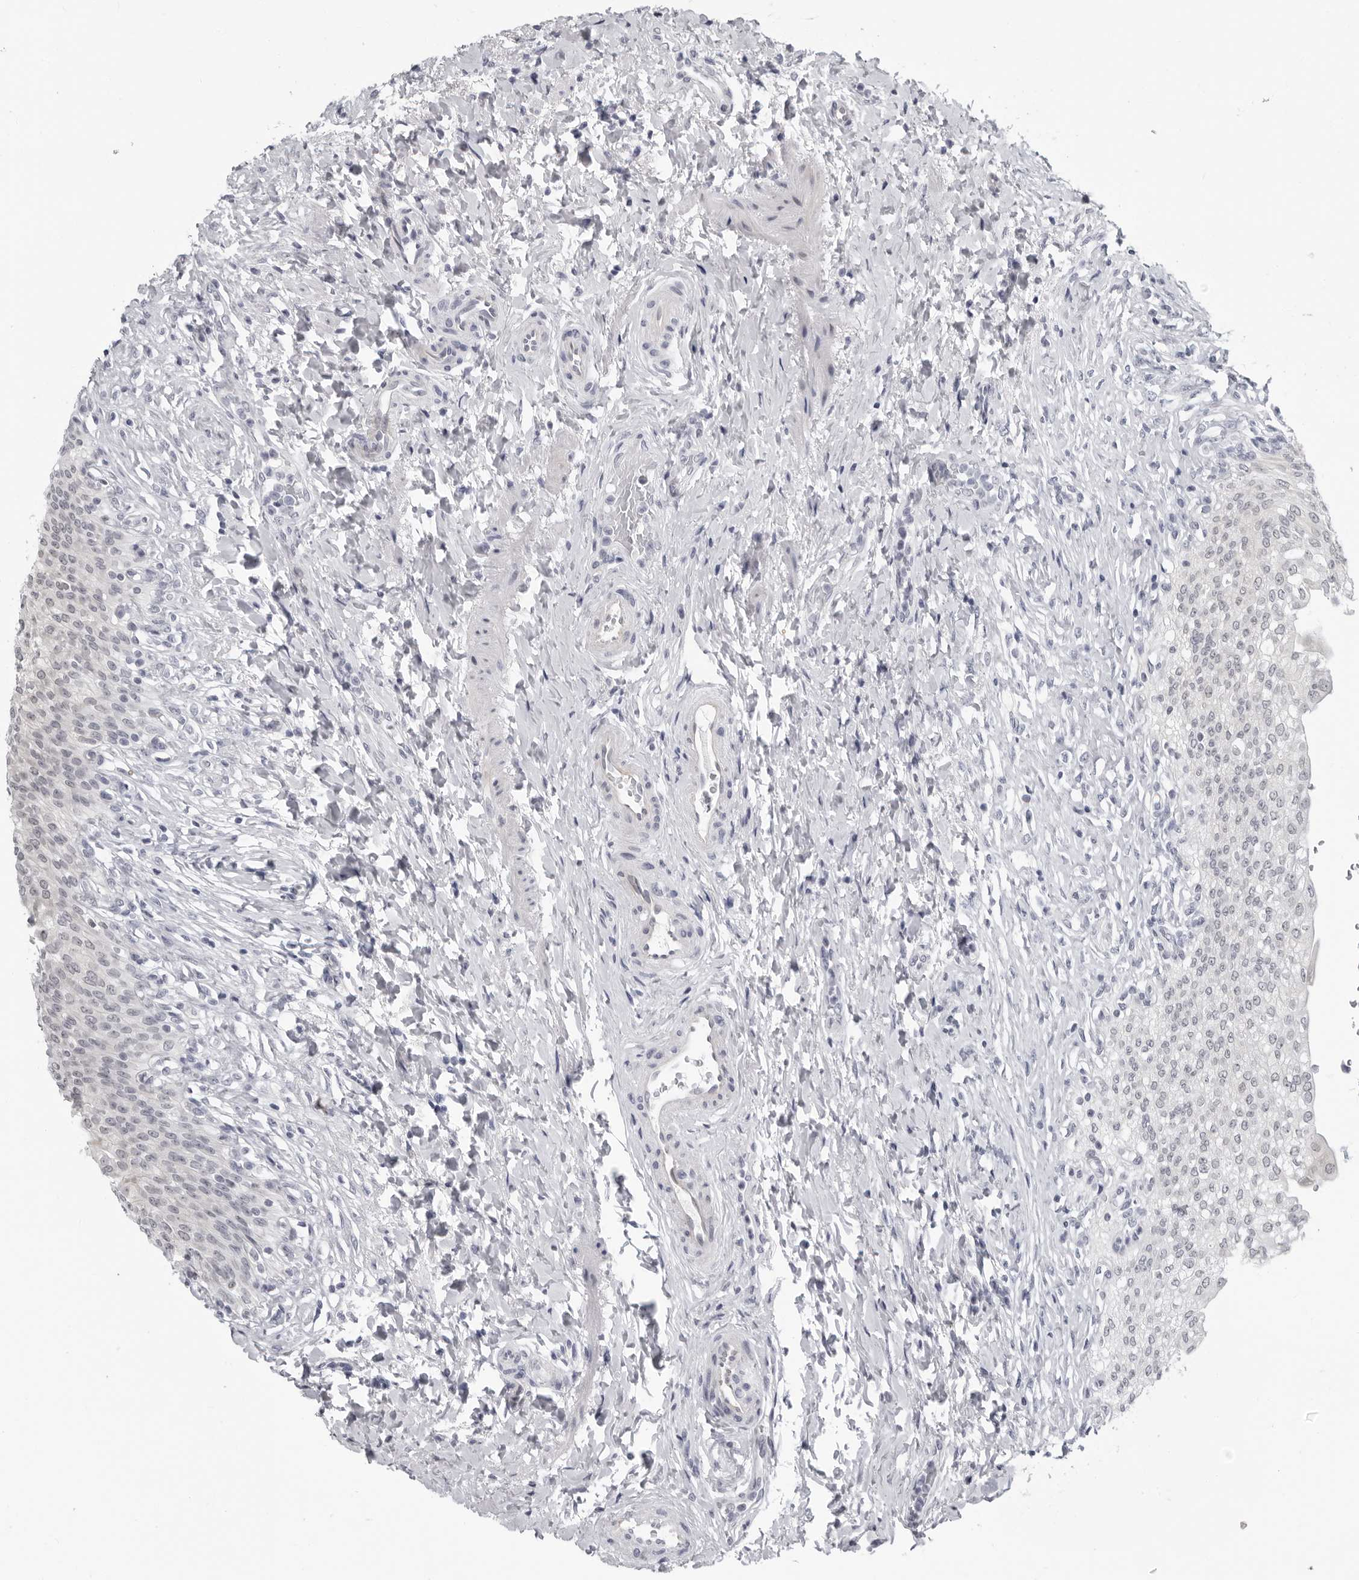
{"staining": {"intensity": "negative", "quantity": "none", "location": "none"}, "tissue": "urinary bladder", "cell_type": "Urothelial cells", "image_type": "normal", "snomed": [{"axis": "morphology", "description": "Urothelial carcinoma, High grade"}, {"axis": "topography", "description": "Urinary bladder"}], "caption": "Human urinary bladder stained for a protein using immunohistochemistry shows no positivity in urothelial cells.", "gene": "OPLAH", "patient": {"sex": "male", "age": 46}}